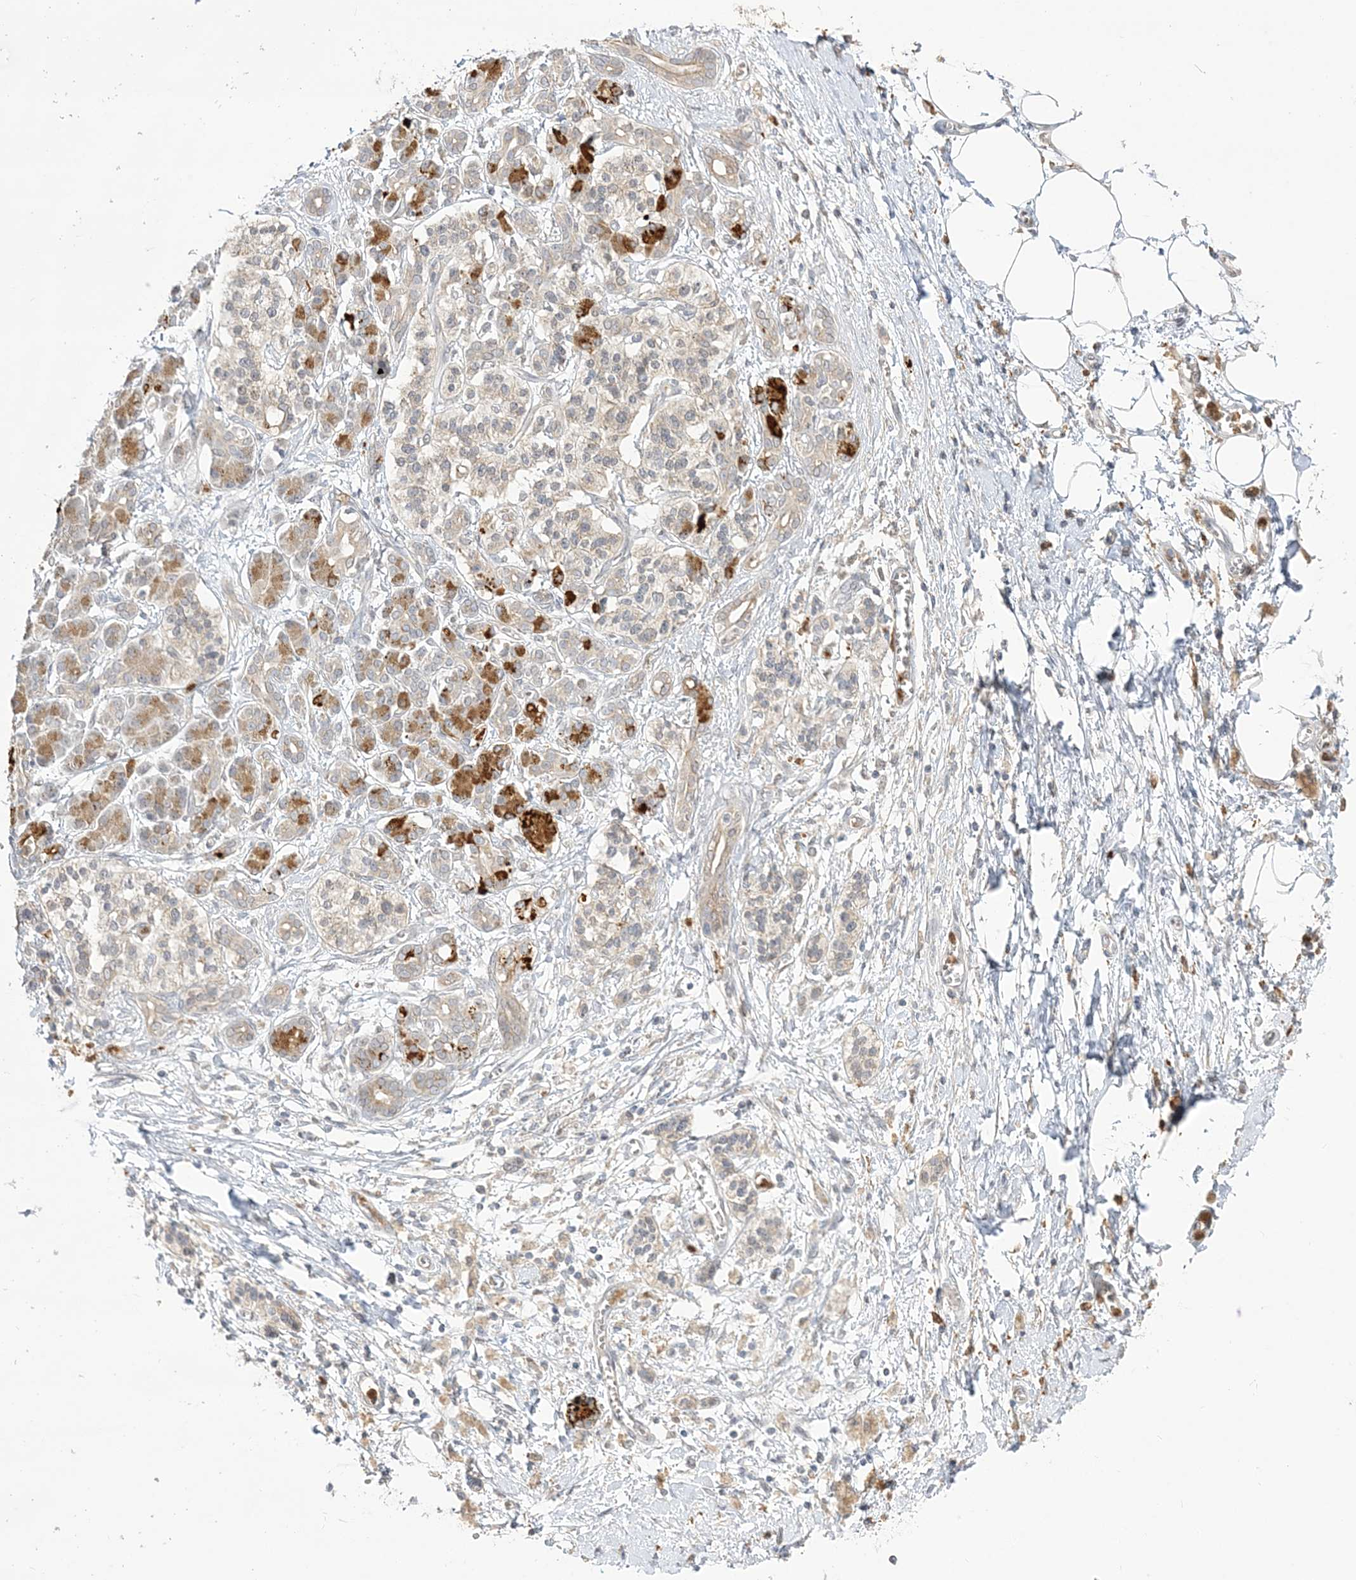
{"staining": {"intensity": "weak", "quantity": "<25%", "location": "cytoplasmic/membranous"}, "tissue": "adipose tissue", "cell_type": "Adipocytes", "image_type": "normal", "snomed": [{"axis": "morphology", "description": "Normal tissue, NOS"}, {"axis": "morphology", "description": "Adenocarcinoma, NOS"}, {"axis": "topography", "description": "Pancreas"}, {"axis": "topography", "description": "Peripheral nerve tissue"}], "caption": "There is no significant positivity in adipocytes of adipose tissue. (DAB (3,3'-diaminobenzidine) IHC, high magnification).", "gene": "NAF1", "patient": {"sex": "male", "age": 59}}